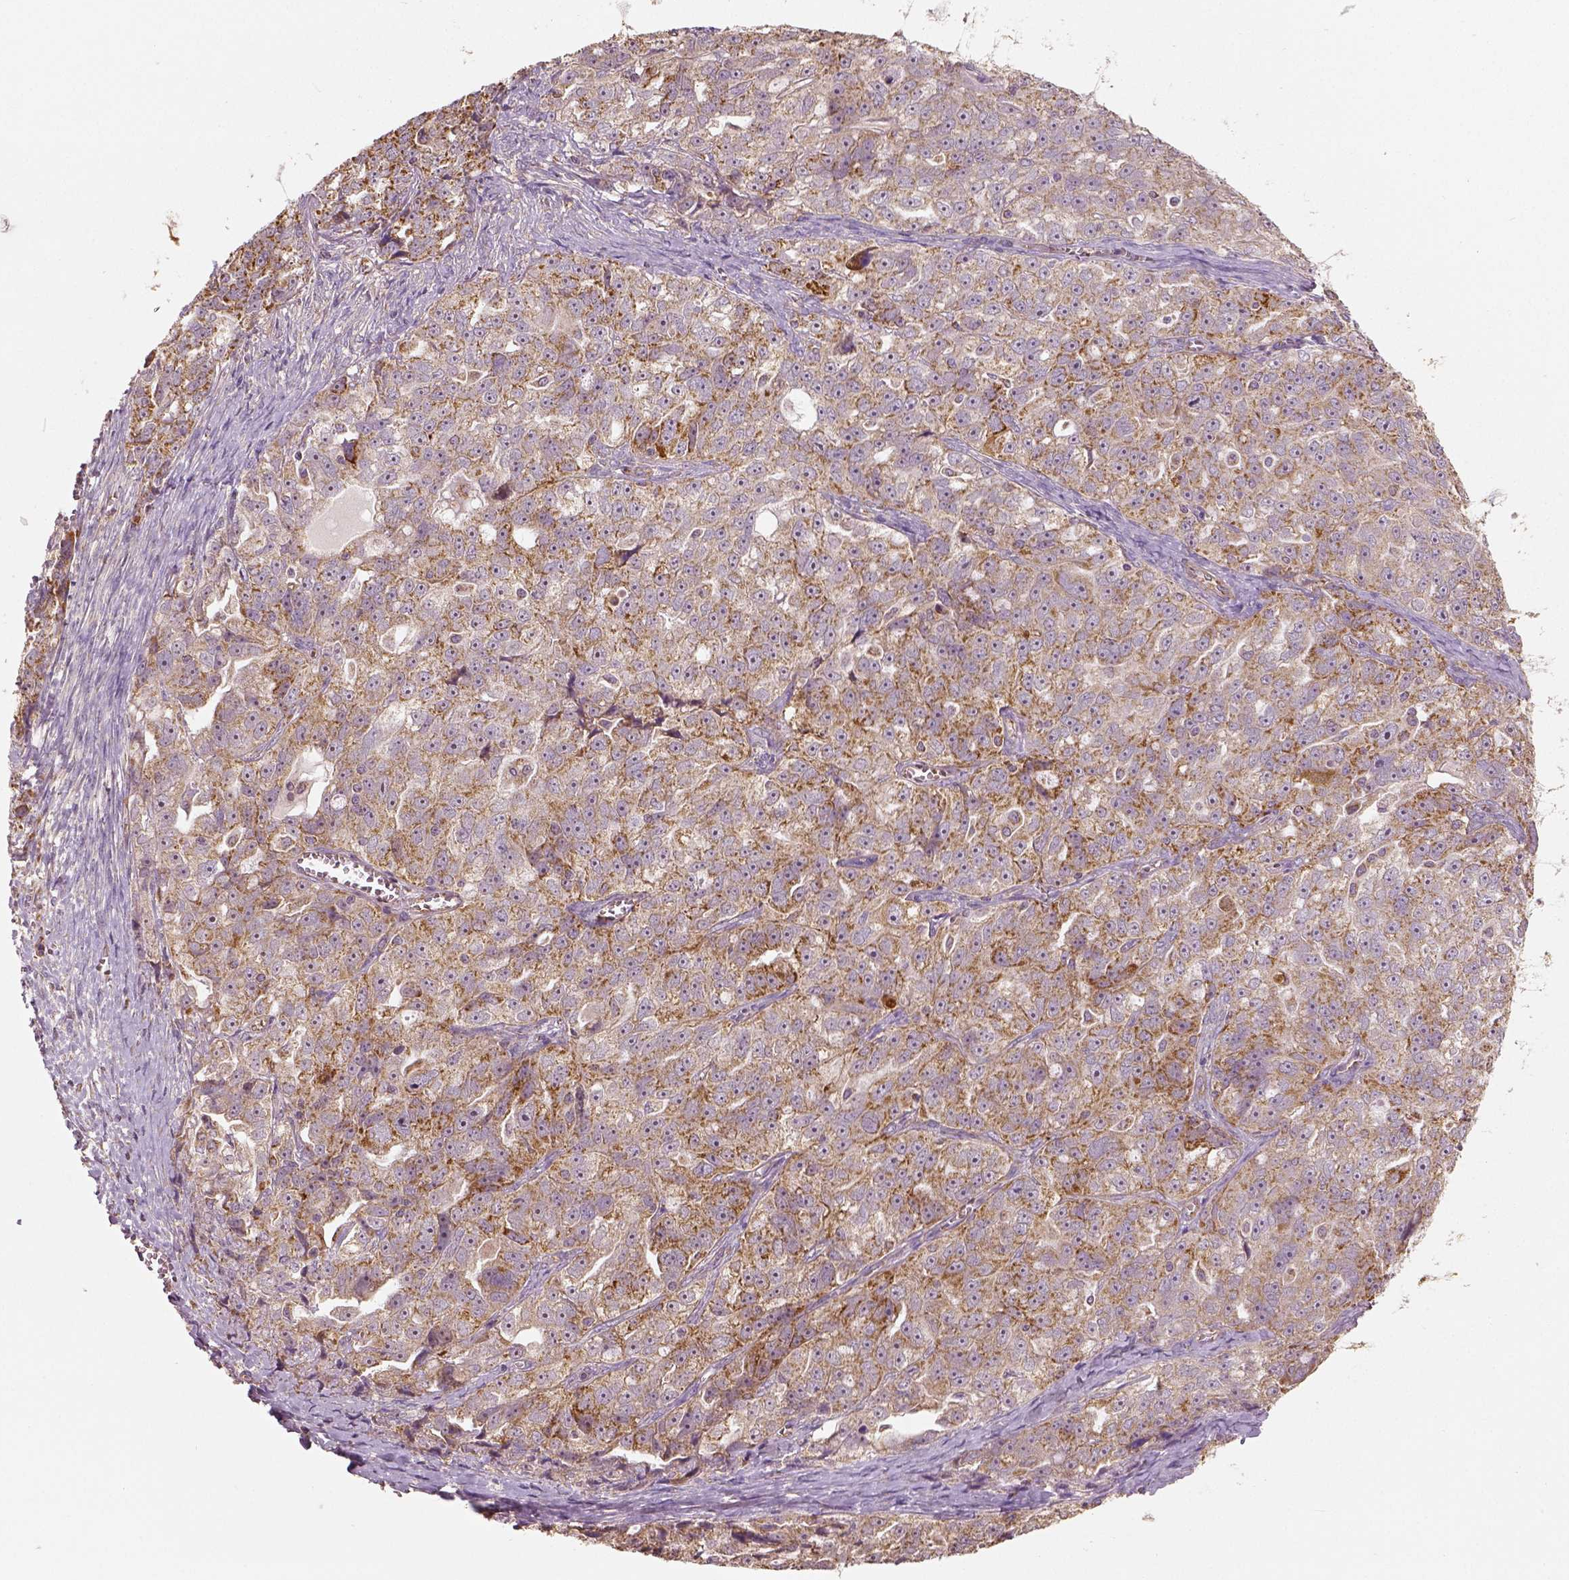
{"staining": {"intensity": "strong", "quantity": "<25%", "location": "cytoplasmic/membranous"}, "tissue": "ovarian cancer", "cell_type": "Tumor cells", "image_type": "cancer", "snomed": [{"axis": "morphology", "description": "Cystadenocarcinoma, serous, NOS"}, {"axis": "topography", "description": "Ovary"}], "caption": "Tumor cells show strong cytoplasmic/membranous staining in approximately <25% of cells in serous cystadenocarcinoma (ovarian).", "gene": "PGAM5", "patient": {"sex": "female", "age": 51}}